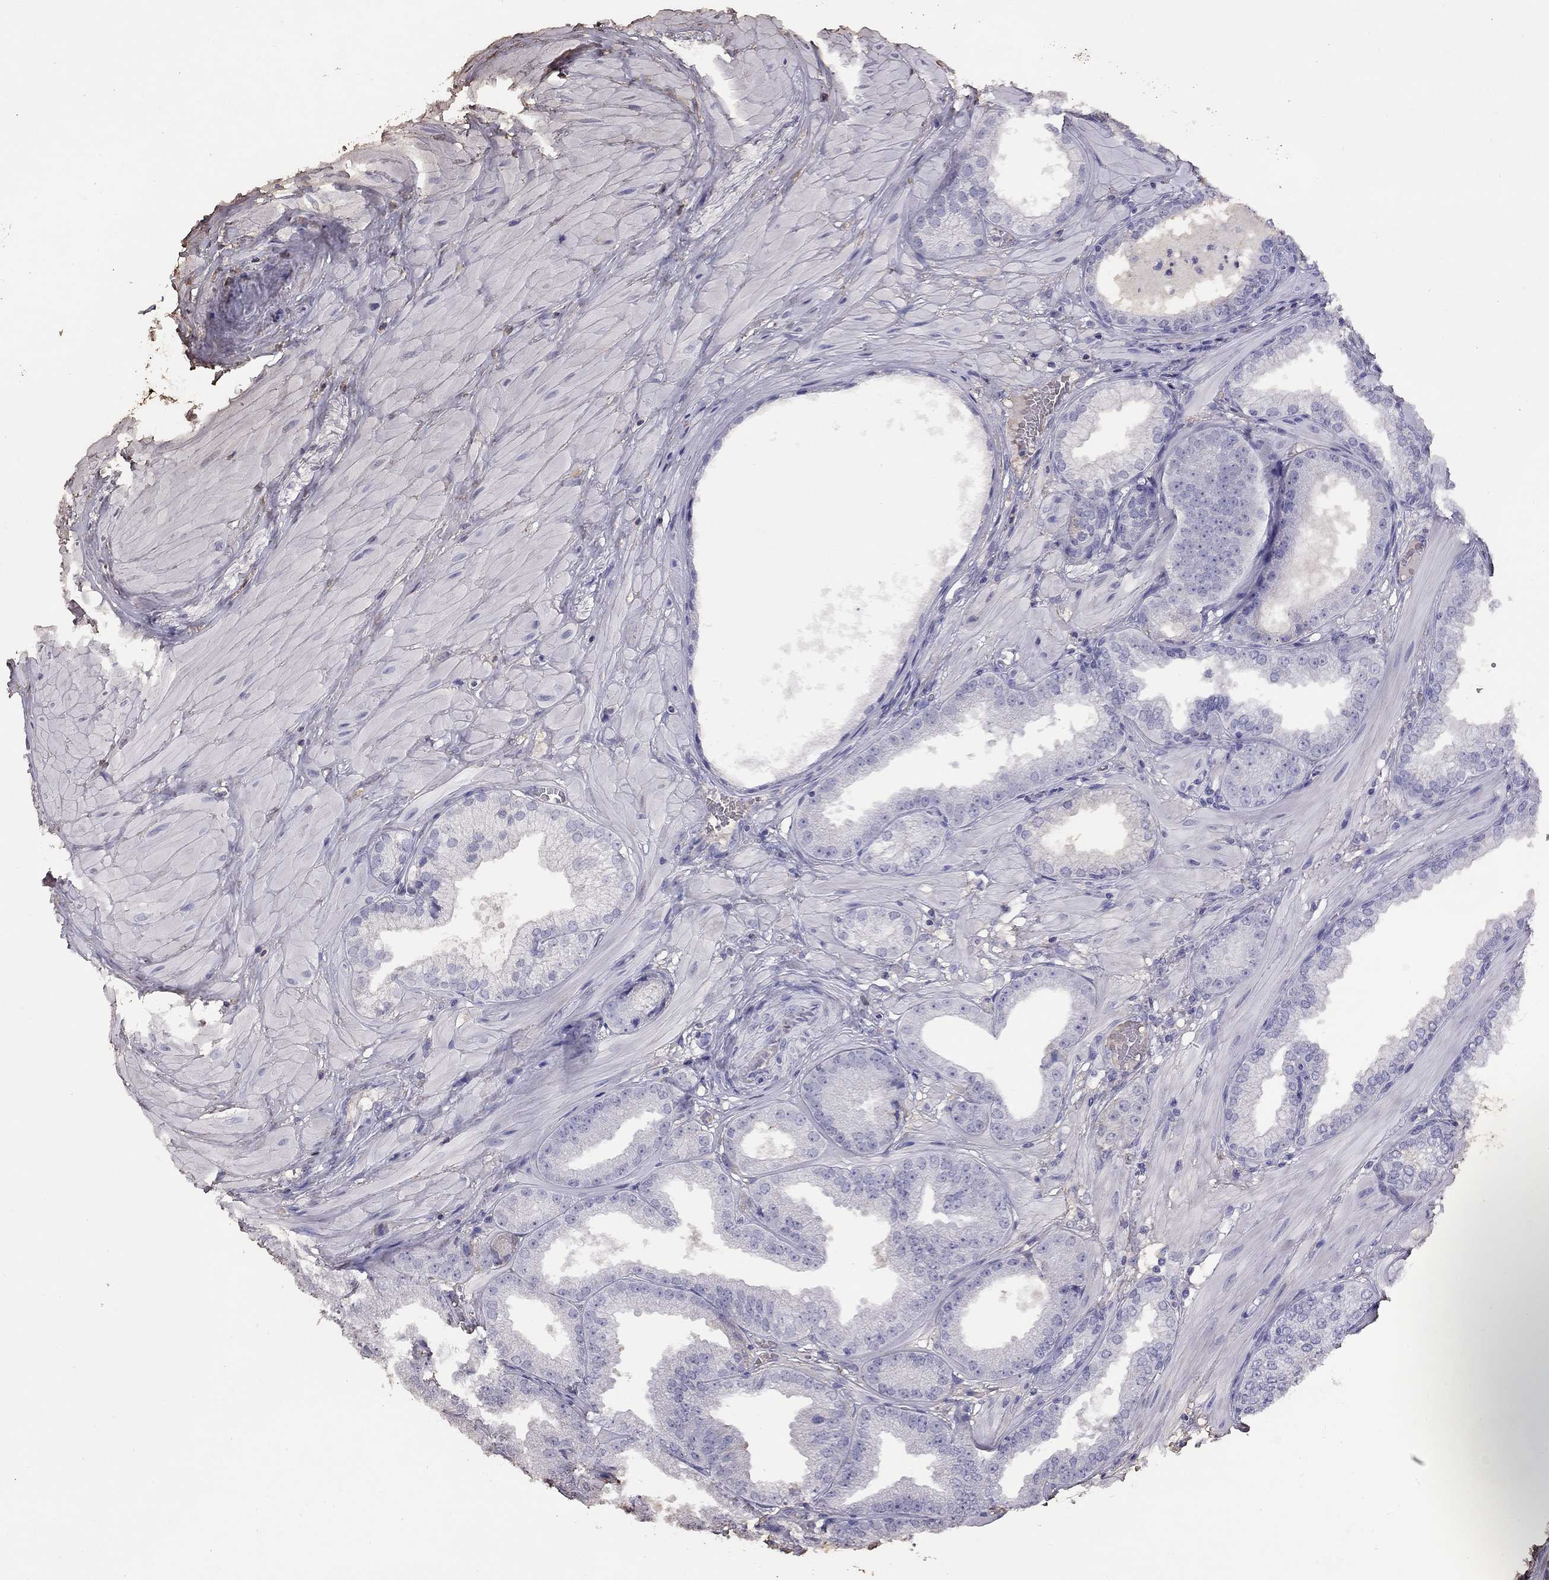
{"staining": {"intensity": "negative", "quantity": "none", "location": "none"}, "tissue": "prostate cancer", "cell_type": "Tumor cells", "image_type": "cancer", "snomed": [{"axis": "morphology", "description": "Adenocarcinoma, Low grade"}, {"axis": "topography", "description": "Prostate"}], "caption": "Immunohistochemistry (IHC) histopathology image of neoplastic tissue: prostate cancer (low-grade adenocarcinoma) stained with DAB (3,3'-diaminobenzidine) reveals no significant protein expression in tumor cells.", "gene": "SUN3", "patient": {"sex": "male", "age": 55}}